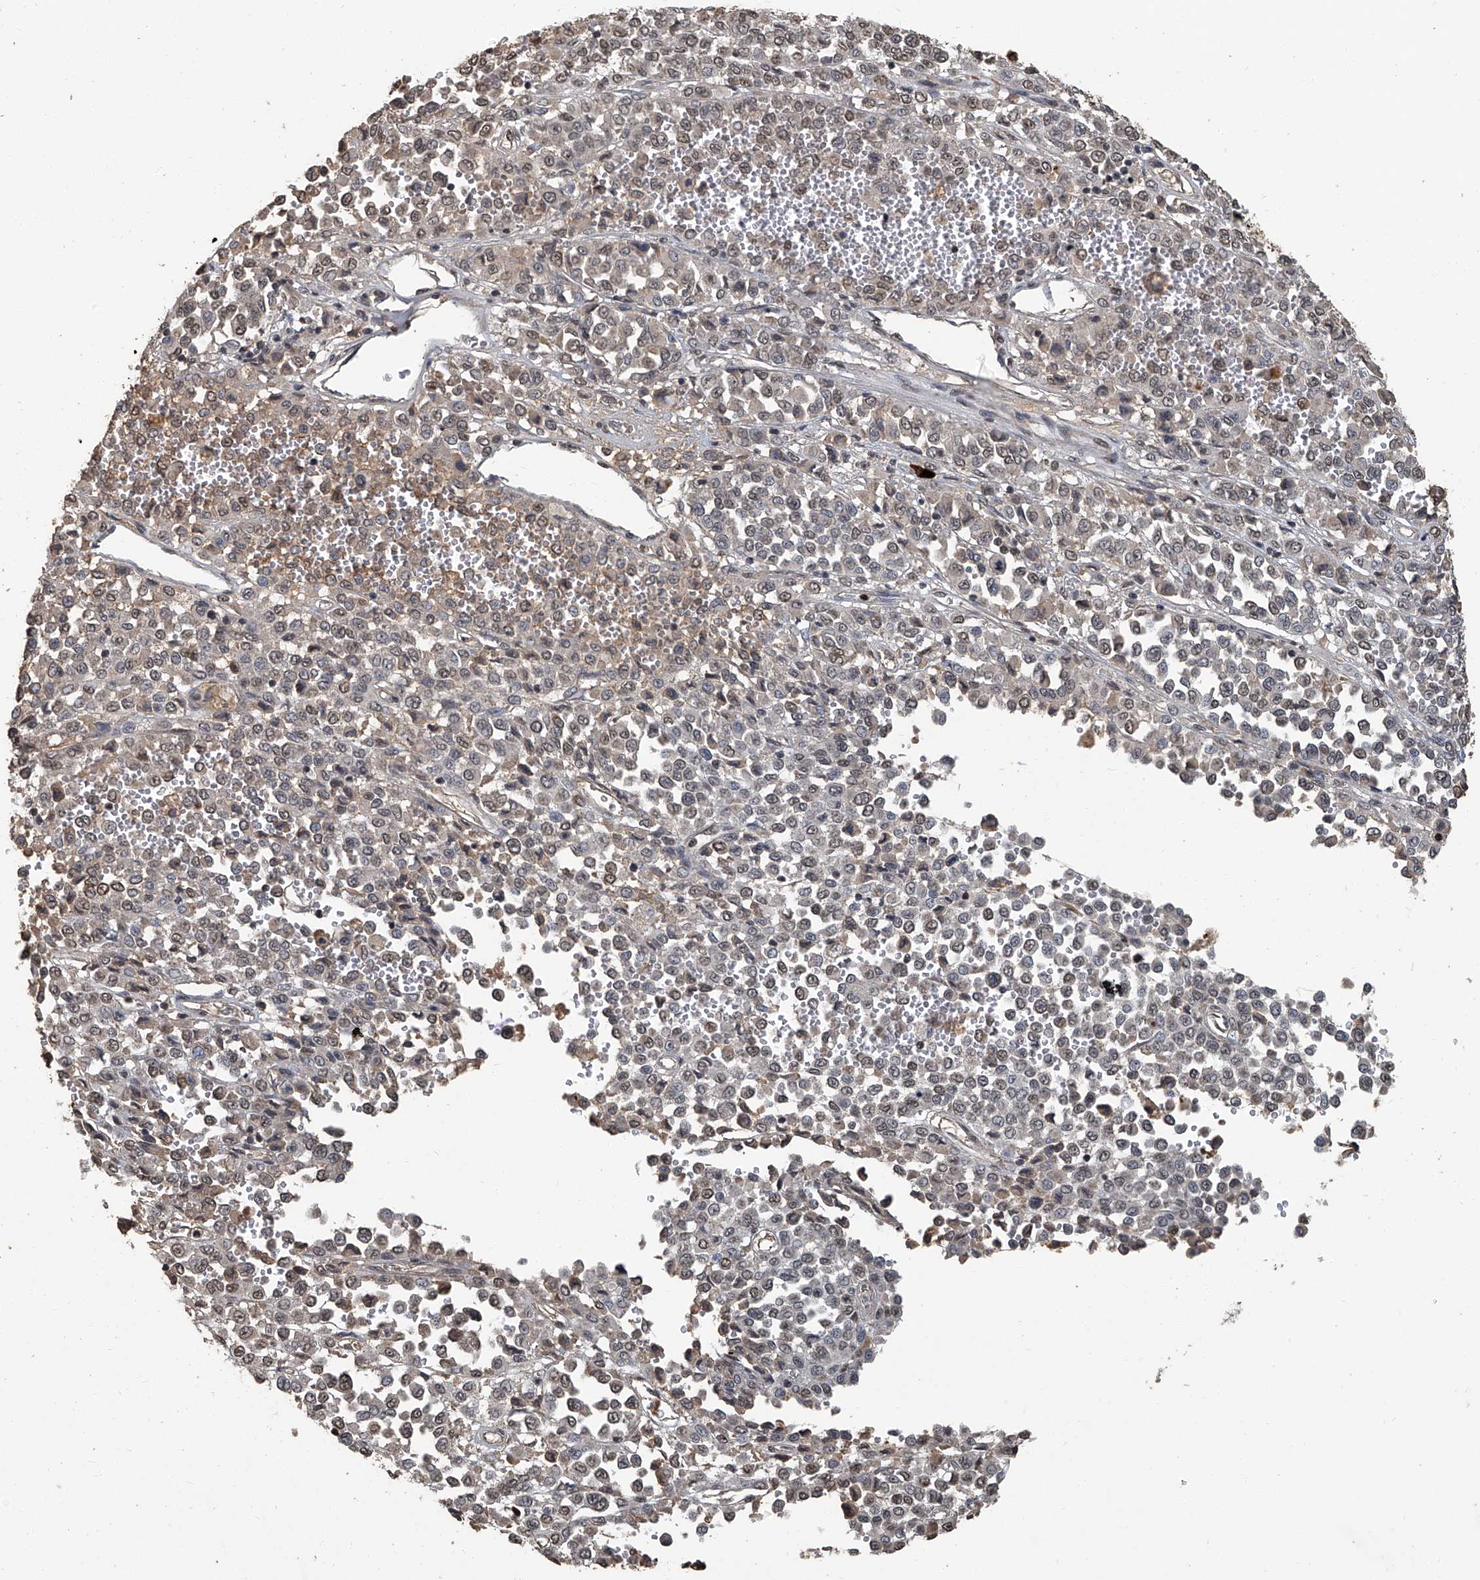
{"staining": {"intensity": "weak", "quantity": "25%-75%", "location": "nuclear"}, "tissue": "melanoma", "cell_type": "Tumor cells", "image_type": "cancer", "snomed": [{"axis": "morphology", "description": "Malignant melanoma, Metastatic site"}, {"axis": "topography", "description": "Pancreas"}], "caption": "A low amount of weak nuclear expression is identified in approximately 25%-75% of tumor cells in malignant melanoma (metastatic site) tissue. Nuclei are stained in blue.", "gene": "GPR132", "patient": {"sex": "female", "age": 30}}